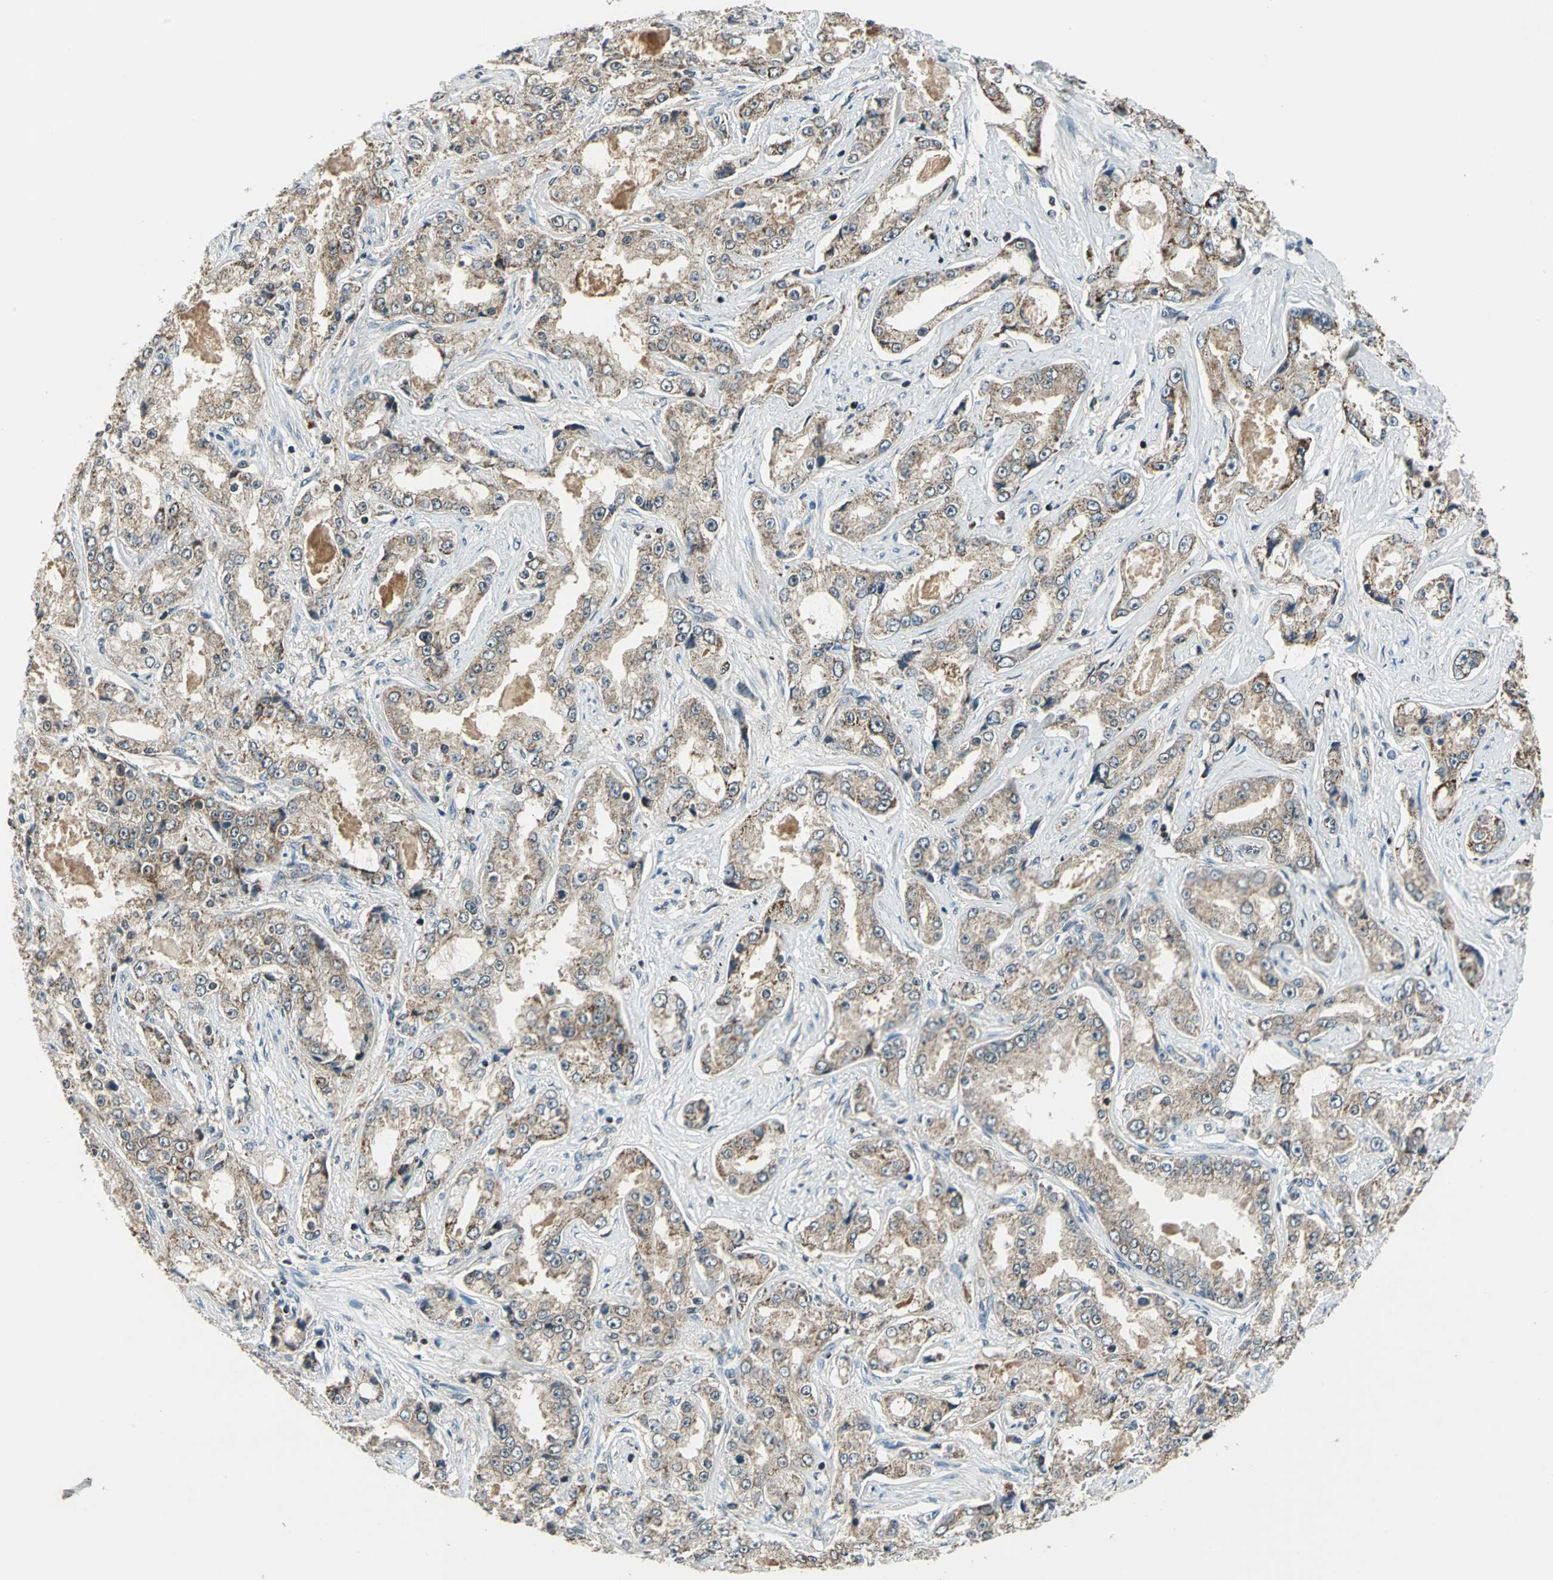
{"staining": {"intensity": "moderate", "quantity": ">75%", "location": "cytoplasmic/membranous"}, "tissue": "prostate cancer", "cell_type": "Tumor cells", "image_type": "cancer", "snomed": [{"axis": "morphology", "description": "Adenocarcinoma, High grade"}, {"axis": "topography", "description": "Prostate"}], "caption": "An image of human prostate cancer stained for a protein reveals moderate cytoplasmic/membranous brown staining in tumor cells. Nuclei are stained in blue.", "gene": "NUDT2", "patient": {"sex": "male", "age": 73}}